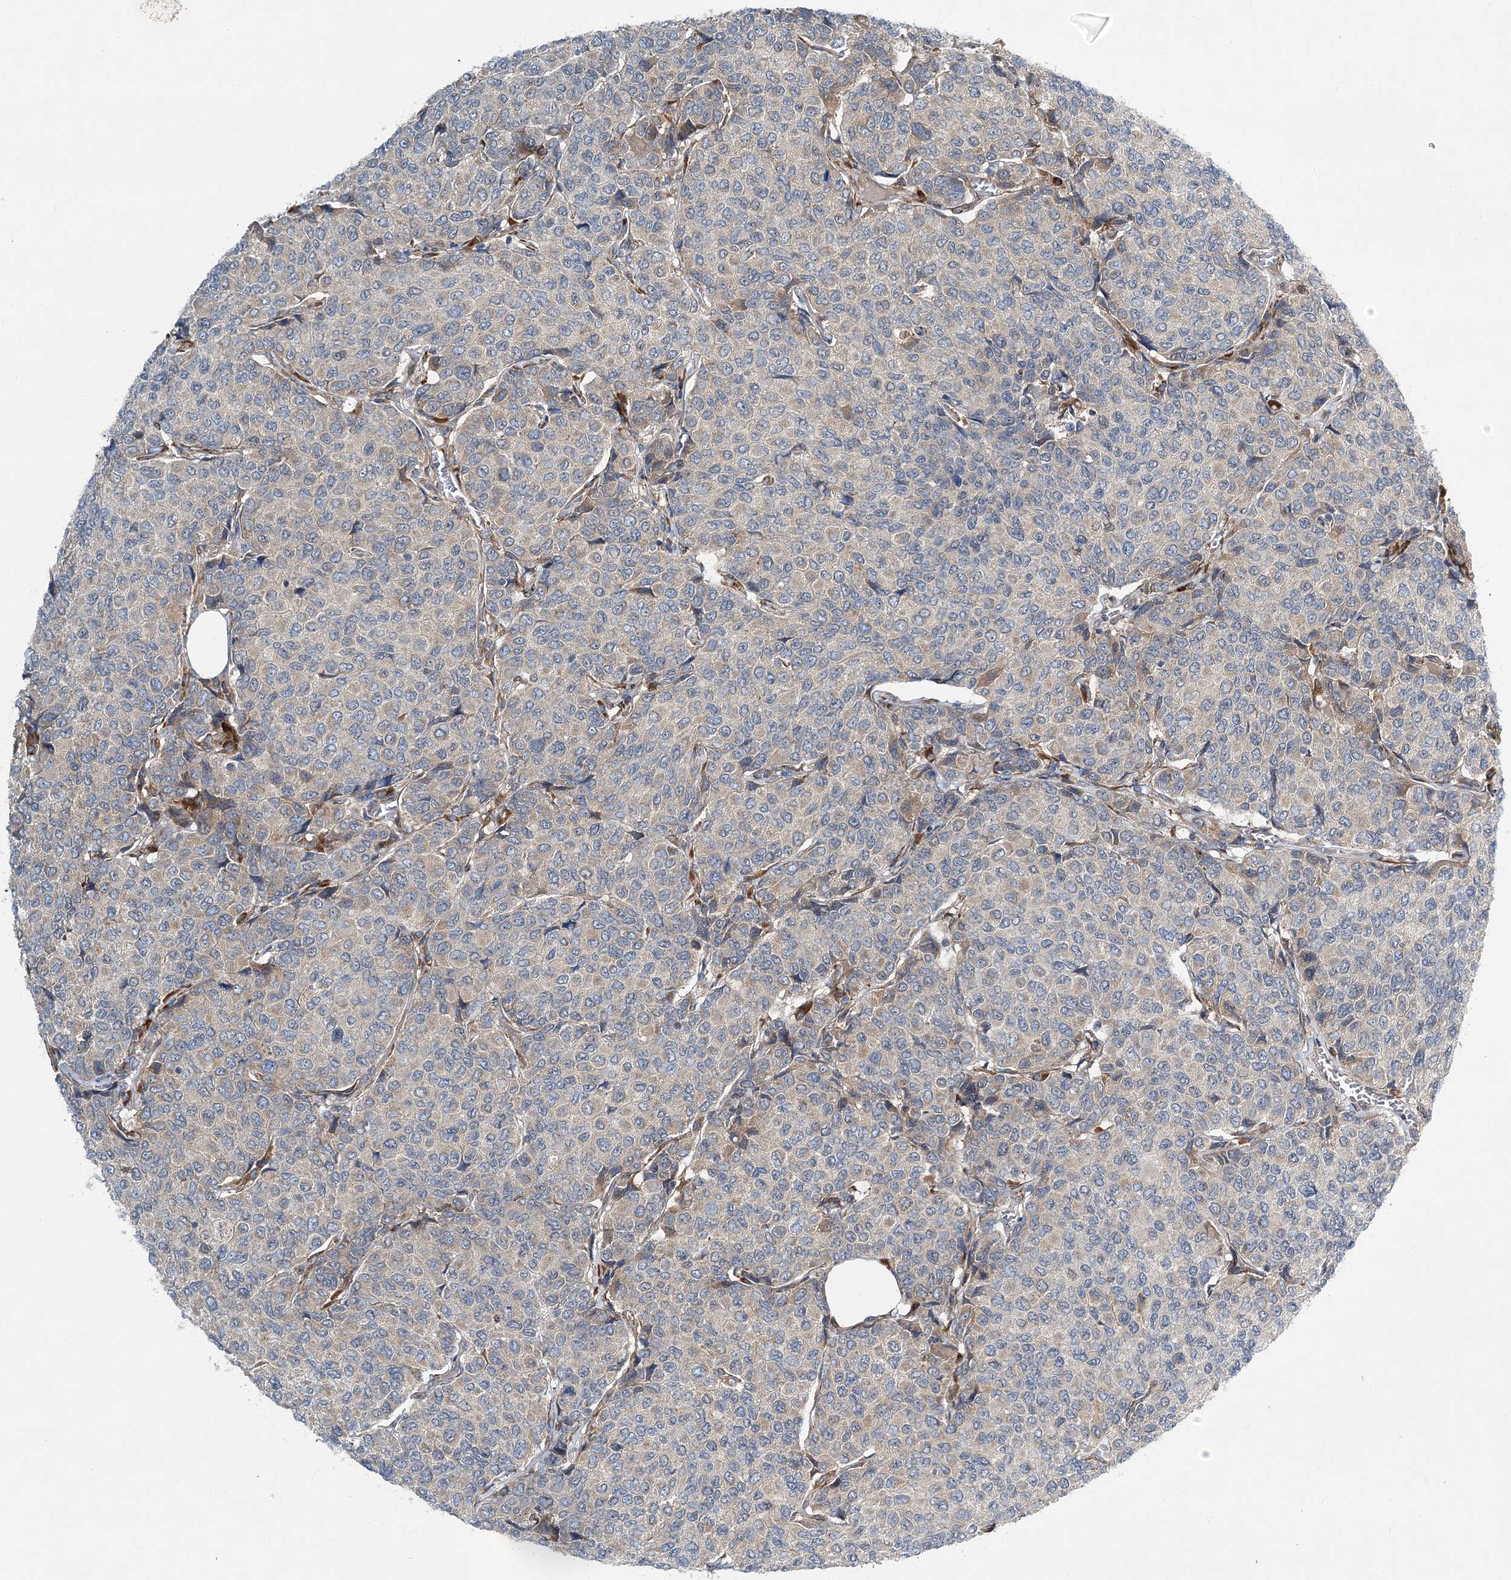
{"staining": {"intensity": "weak", "quantity": "<25%", "location": "cytoplasmic/membranous"}, "tissue": "breast cancer", "cell_type": "Tumor cells", "image_type": "cancer", "snomed": [{"axis": "morphology", "description": "Duct carcinoma"}, {"axis": "topography", "description": "Breast"}], "caption": "High magnification brightfield microscopy of breast cancer stained with DAB (brown) and counterstained with hematoxylin (blue): tumor cells show no significant positivity.", "gene": "NBAS", "patient": {"sex": "female", "age": 55}}